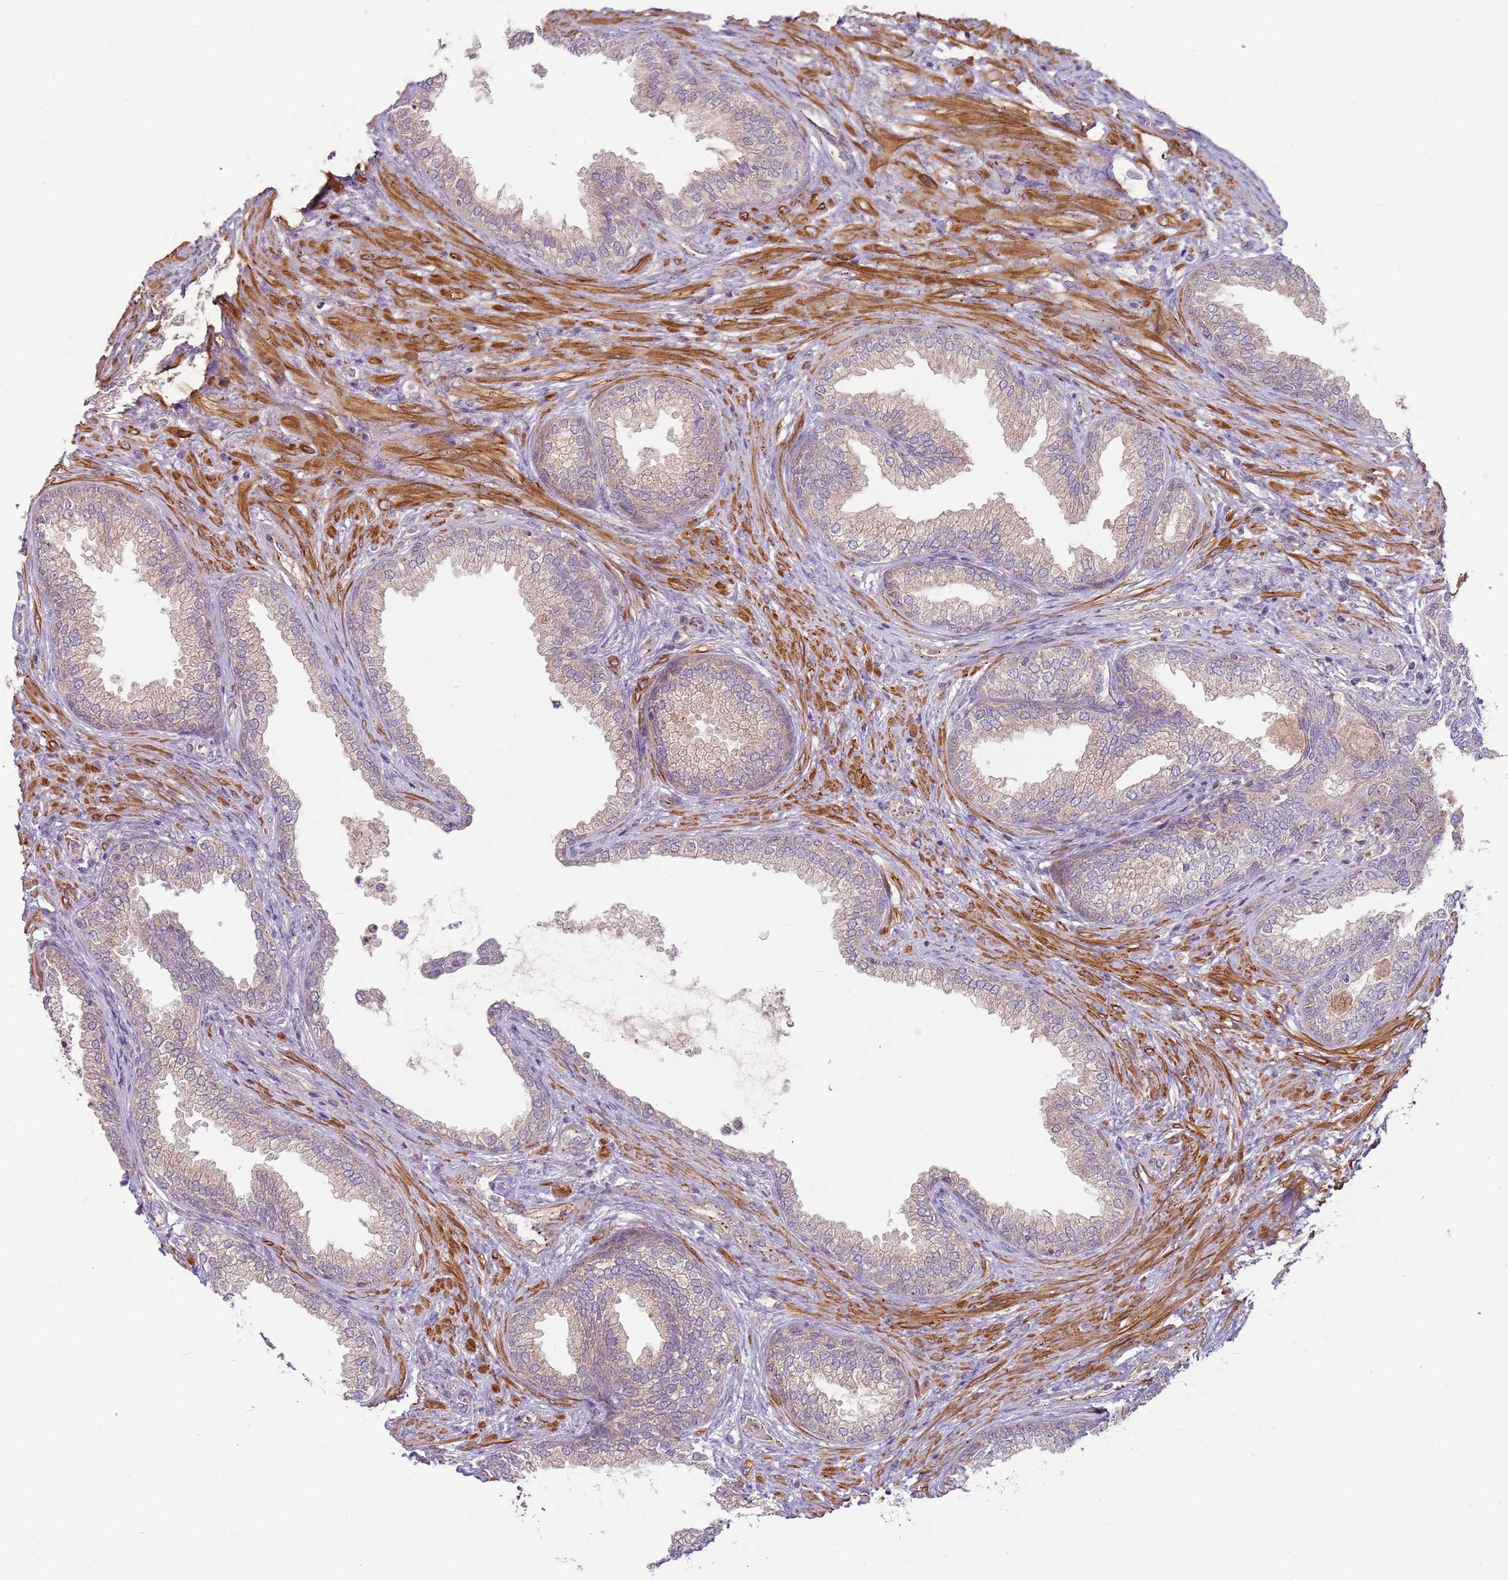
{"staining": {"intensity": "moderate", "quantity": "25%-75%", "location": "cytoplasmic/membranous"}, "tissue": "prostate", "cell_type": "Glandular cells", "image_type": "normal", "snomed": [{"axis": "morphology", "description": "Normal tissue, NOS"}, {"axis": "topography", "description": "Prostate"}], "caption": "An IHC micrograph of unremarkable tissue is shown. Protein staining in brown highlights moderate cytoplasmic/membranous positivity in prostate within glandular cells.", "gene": "DTD2", "patient": {"sex": "male", "age": 76}}